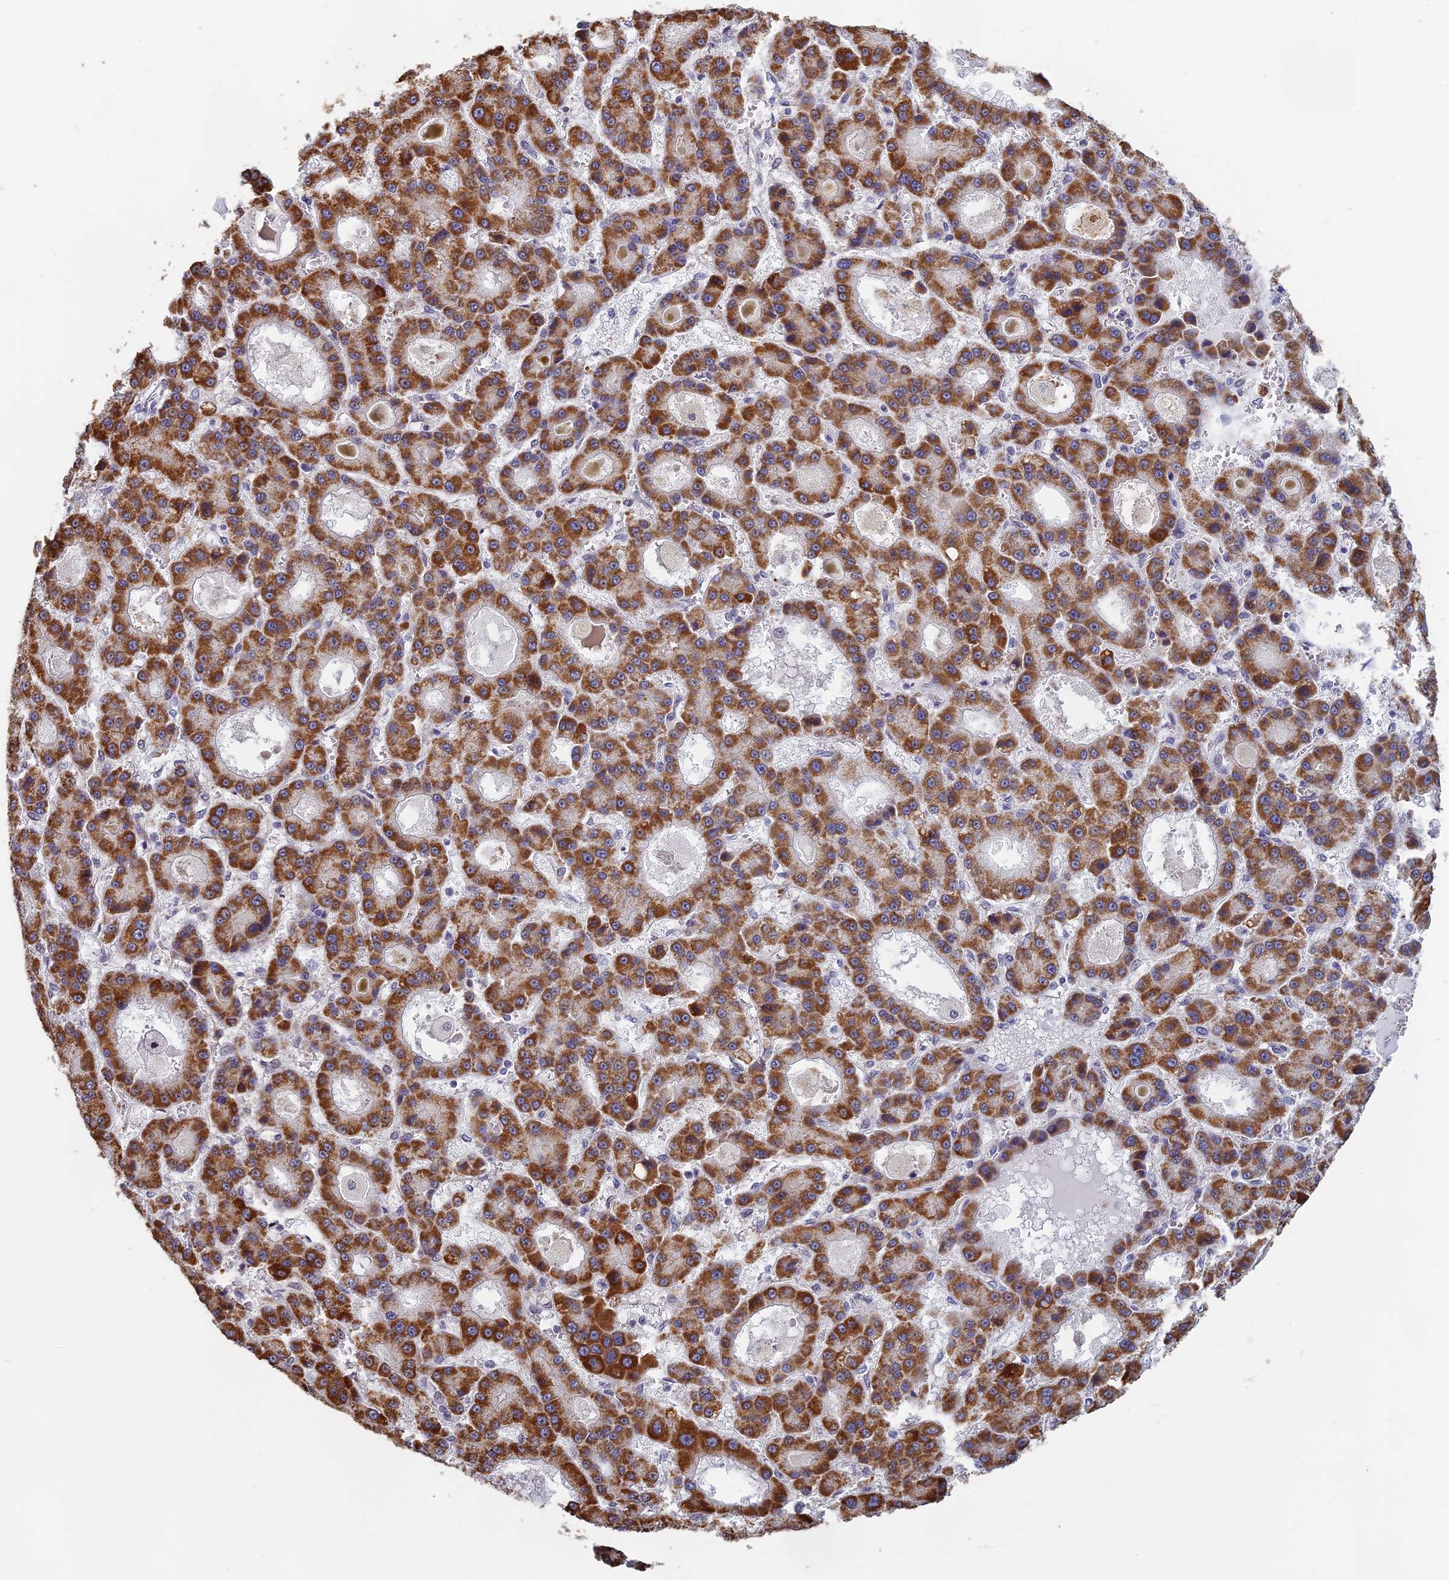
{"staining": {"intensity": "strong", "quantity": ">75%", "location": "cytoplasmic/membranous"}, "tissue": "liver cancer", "cell_type": "Tumor cells", "image_type": "cancer", "snomed": [{"axis": "morphology", "description": "Carcinoma, Hepatocellular, NOS"}, {"axis": "topography", "description": "Liver"}], "caption": "This photomicrograph shows immunohistochemistry (IHC) staining of human liver cancer, with high strong cytoplasmic/membranous staining in approximately >75% of tumor cells.", "gene": "MORF4L1", "patient": {"sex": "male", "age": 70}}